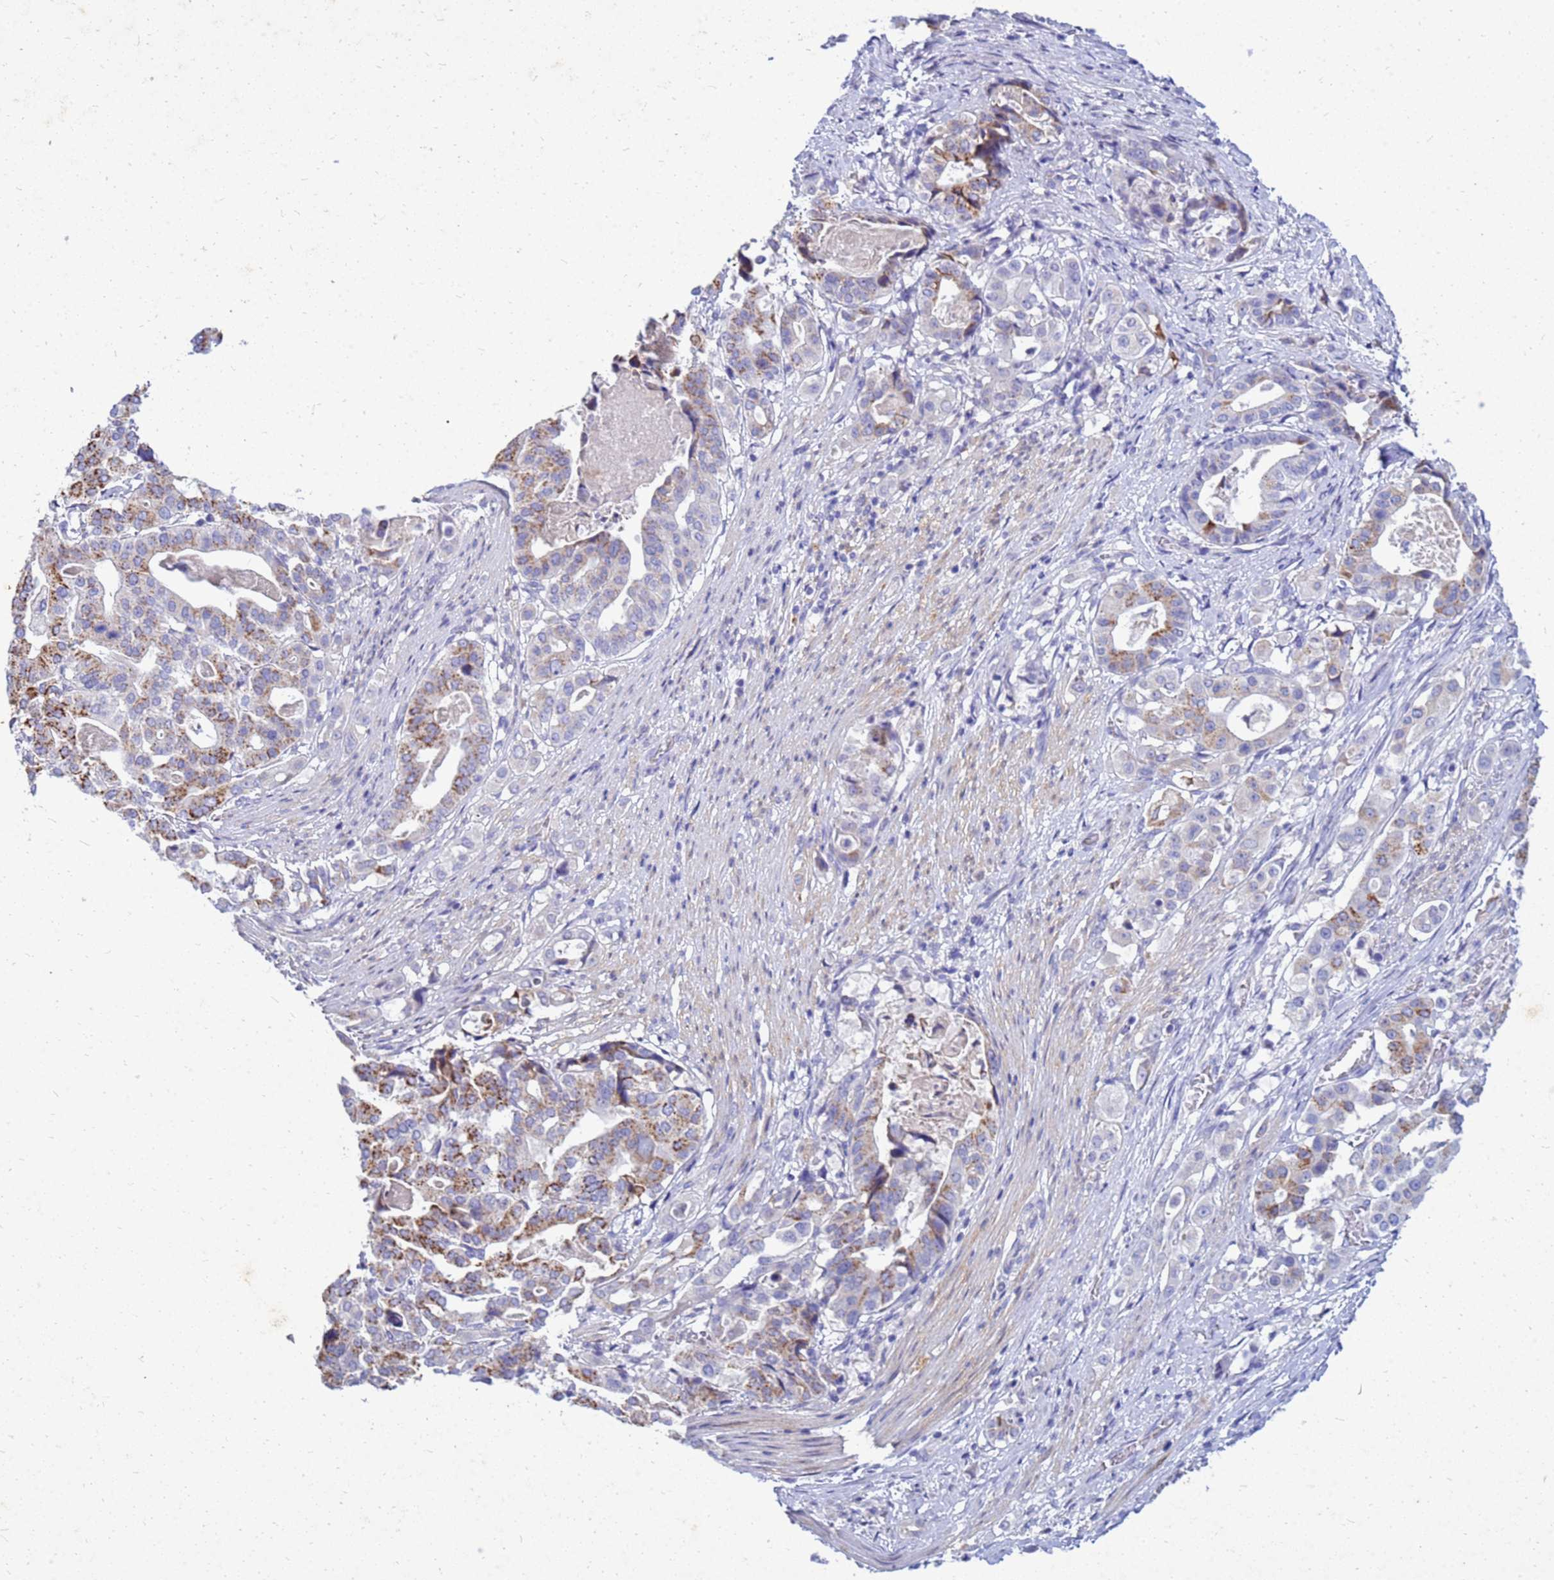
{"staining": {"intensity": "moderate", "quantity": "<25%", "location": "cytoplasmic/membranous"}, "tissue": "stomach cancer", "cell_type": "Tumor cells", "image_type": "cancer", "snomed": [{"axis": "morphology", "description": "Adenocarcinoma, NOS"}, {"axis": "topography", "description": "Stomach"}], "caption": "Brown immunohistochemical staining in adenocarcinoma (stomach) reveals moderate cytoplasmic/membranous positivity in approximately <25% of tumor cells.", "gene": "AKR1C1", "patient": {"sex": "male", "age": 48}}